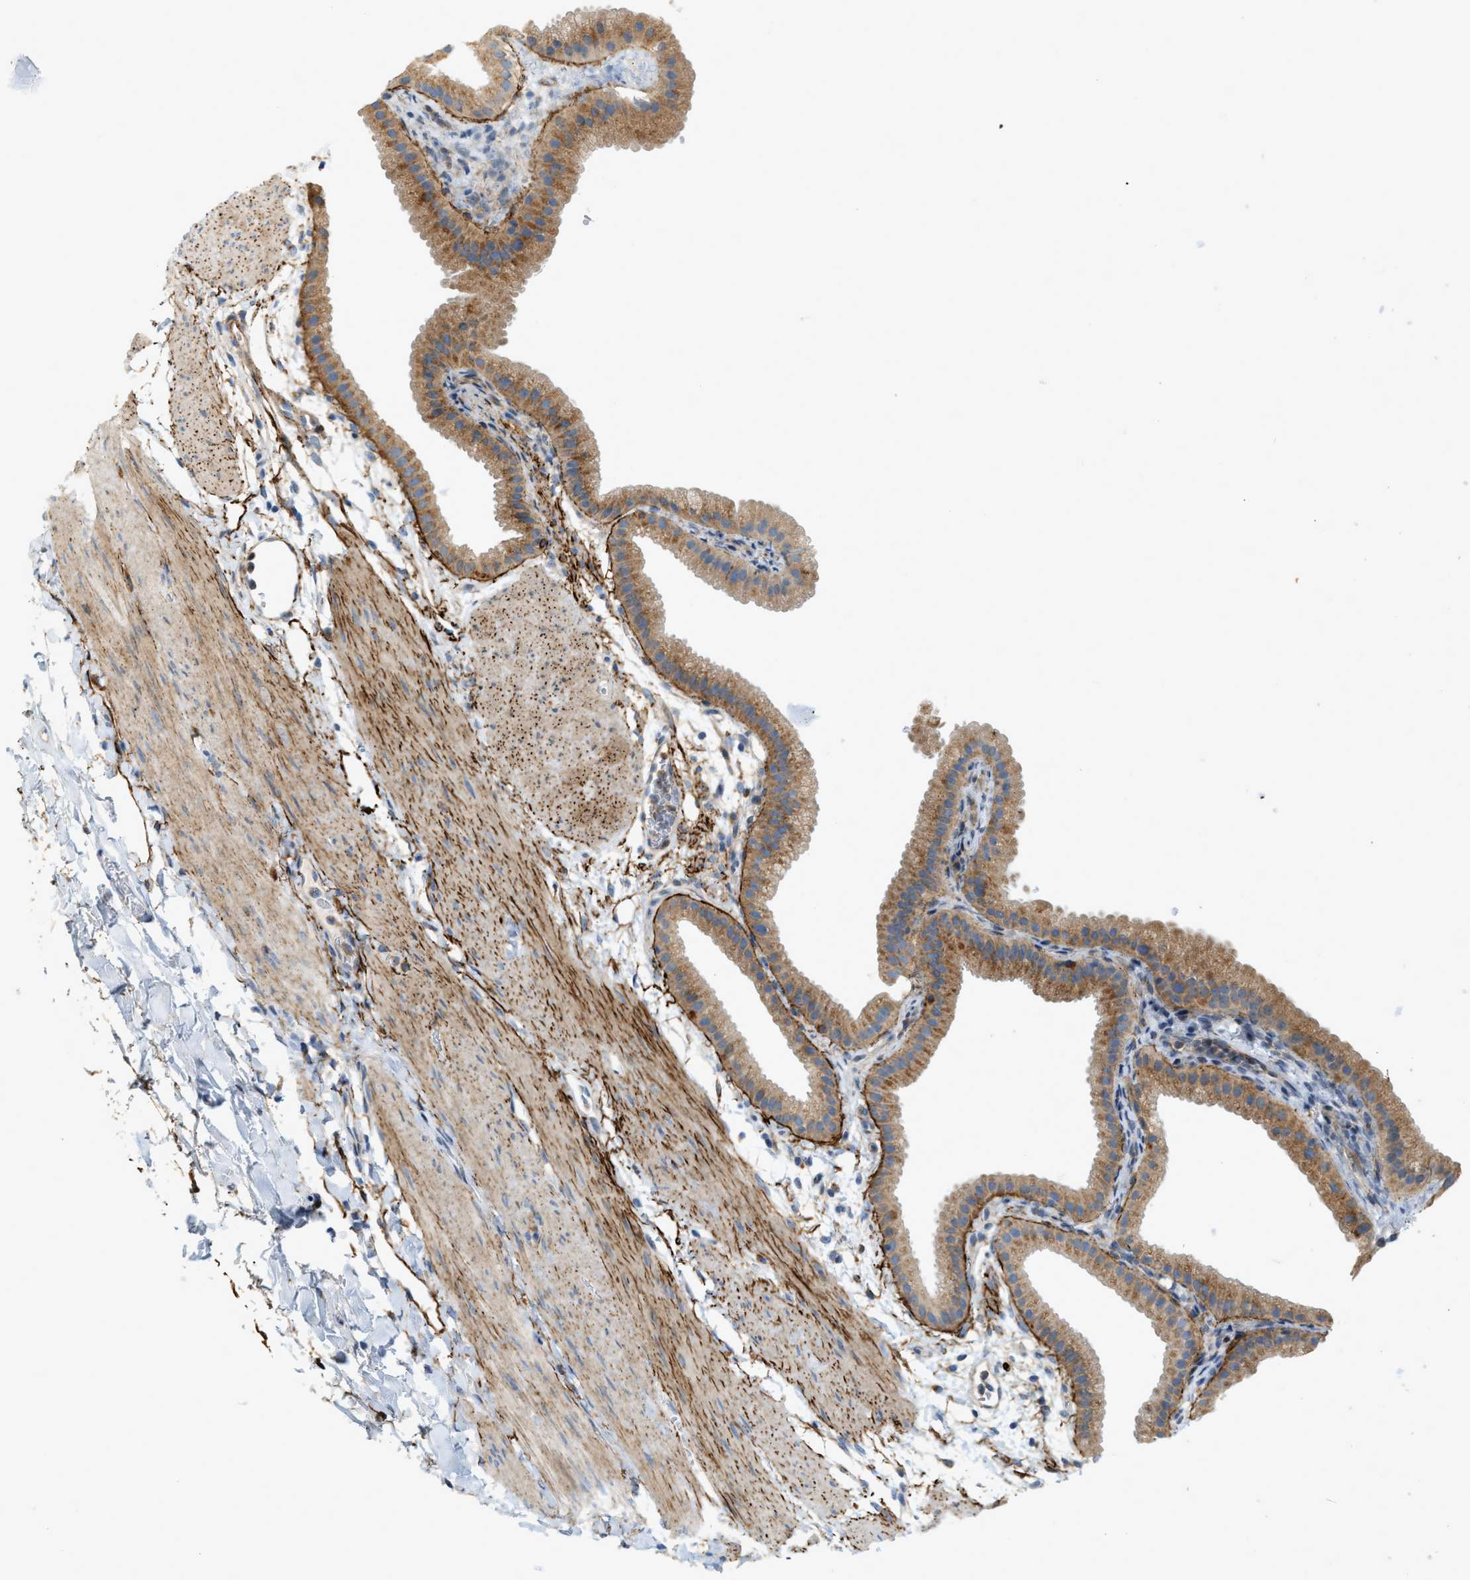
{"staining": {"intensity": "moderate", "quantity": ">75%", "location": "cytoplasmic/membranous"}, "tissue": "gallbladder", "cell_type": "Glandular cells", "image_type": "normal", "snomed": [{"axis": "morphology", "description": "Normal tissue, NOS"}, {"axis": "topography", "description": "Gallbladder"}], "caption": "Immunohistochemical staining of normal human gallbladder displays medium levels of moderate cytoplasmic/membranous expression in approximately >75% of glandular cells. The protein is shown in brown color, while the nuclei are stained blue.", "gene": "LMBRD1", "patient": {"sex": "female", "age": 64}}